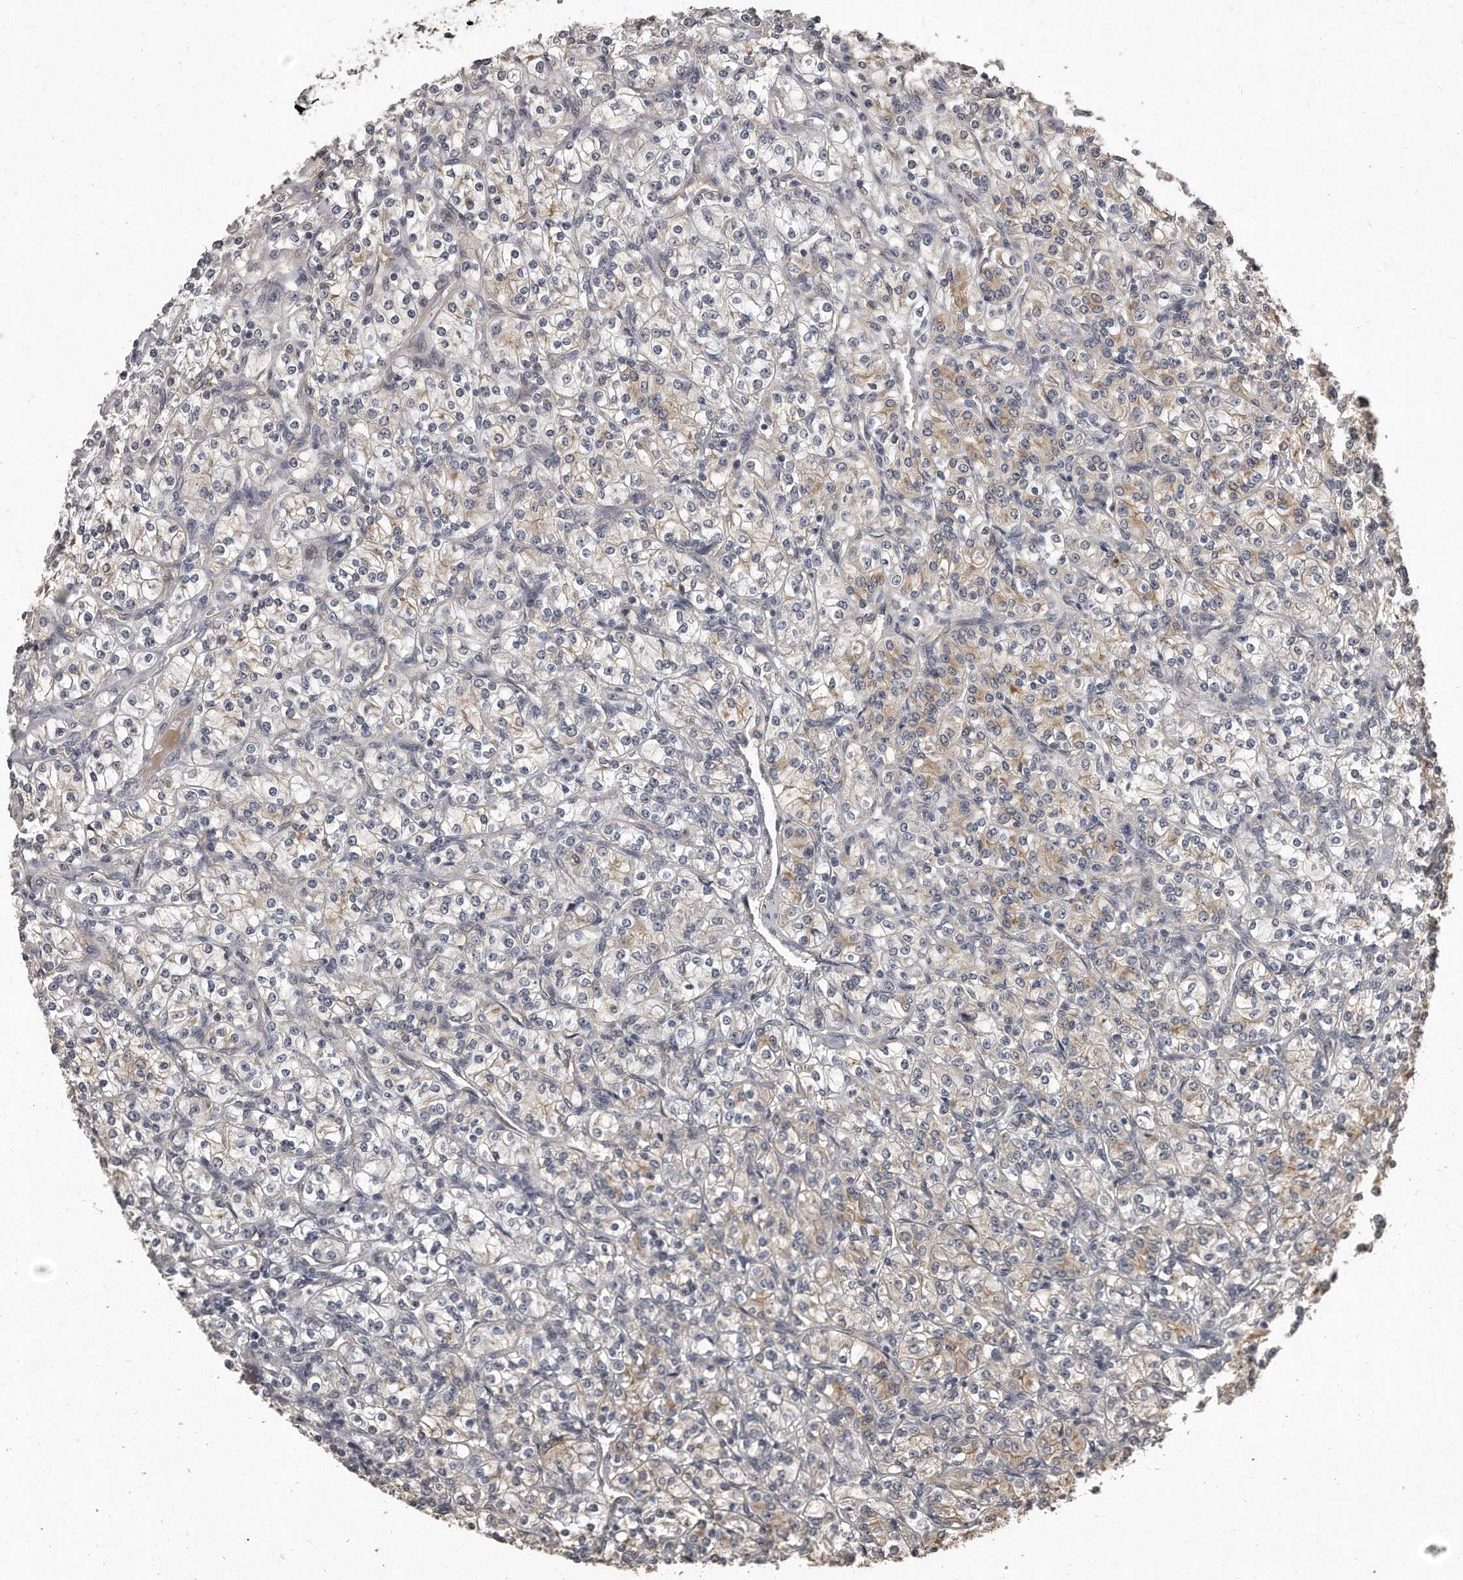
{"staining": {"intensity": "weak", "quantity": "25%-75%", "location": "cytoplasmic/membranous"}, "tissue": "renal cancer", "cell_type": "Tumor cells", "image_type": "cancer", "snomed": [{"axis": "morphology", "description": "Adenocarcinoma, NOS"}, {"axis": "topography", "description": "Kidney"}], "caption": "Tumor cells show weak cytoplasmic/membranous expression in about 25%-75% of cells in adenocarcinoma (renal).", "gene": "GRB10", "patient": {"sex": "male", "age": 77}}